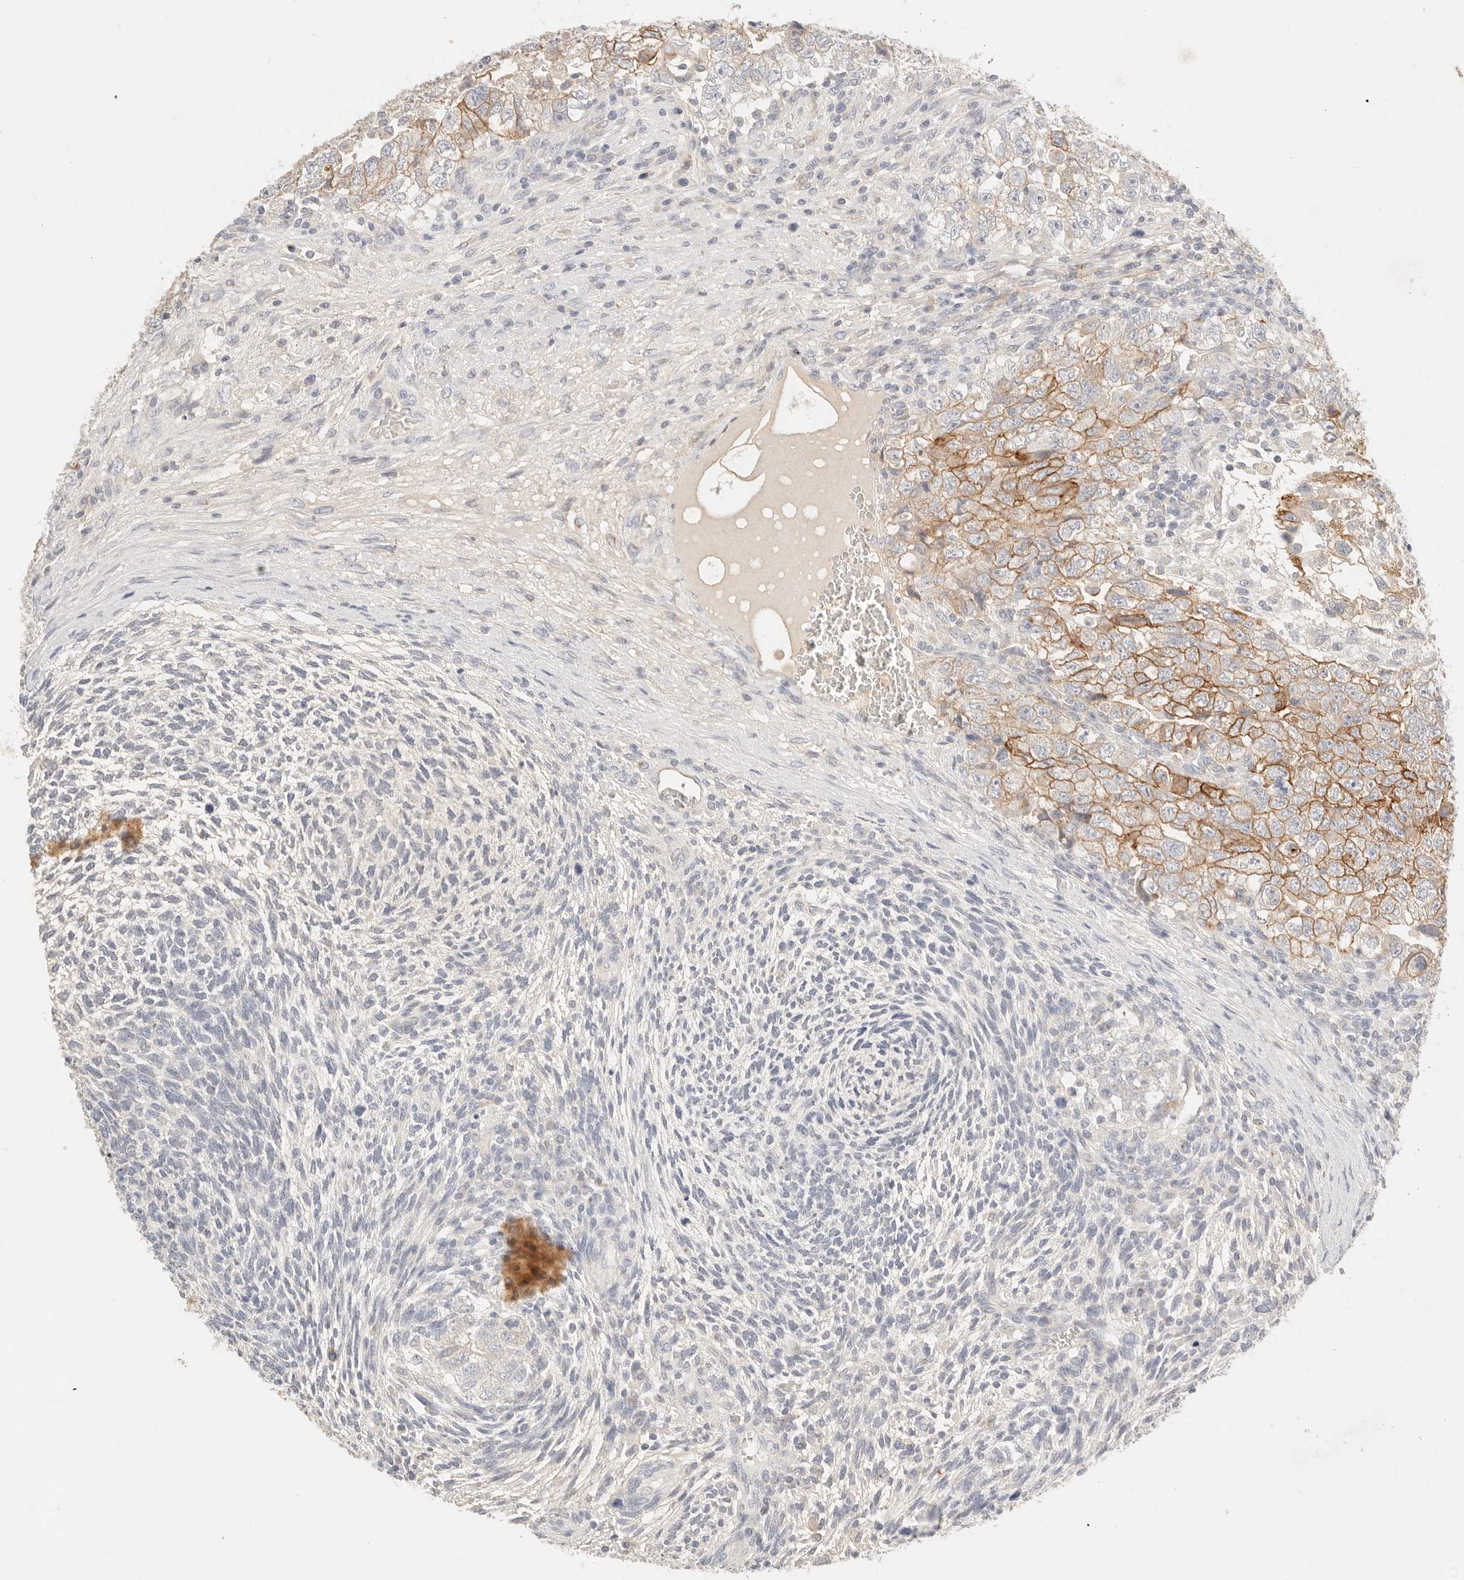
{"staining": {"intensity": "strong", "quantity": "<25%", "location": "cytoplasmic/membranous"}, "tissue": "testis cancer", "cell_type": "Tumor cells", "image_type": "cancer", "snomed": [{"axis": "morphology", "description": "Carcinoma, Embryonal, NOS"}, {"axis": "topography", "description": "Testis"}], "caption": "This is an image of immunohistochemistry (IHC) staining of testis cancer, which shows strong expression in the cytoplasmic/membranous of tumor cells.", "gene": "CEP120", "patient": {"sex": "male", "age": 37}}